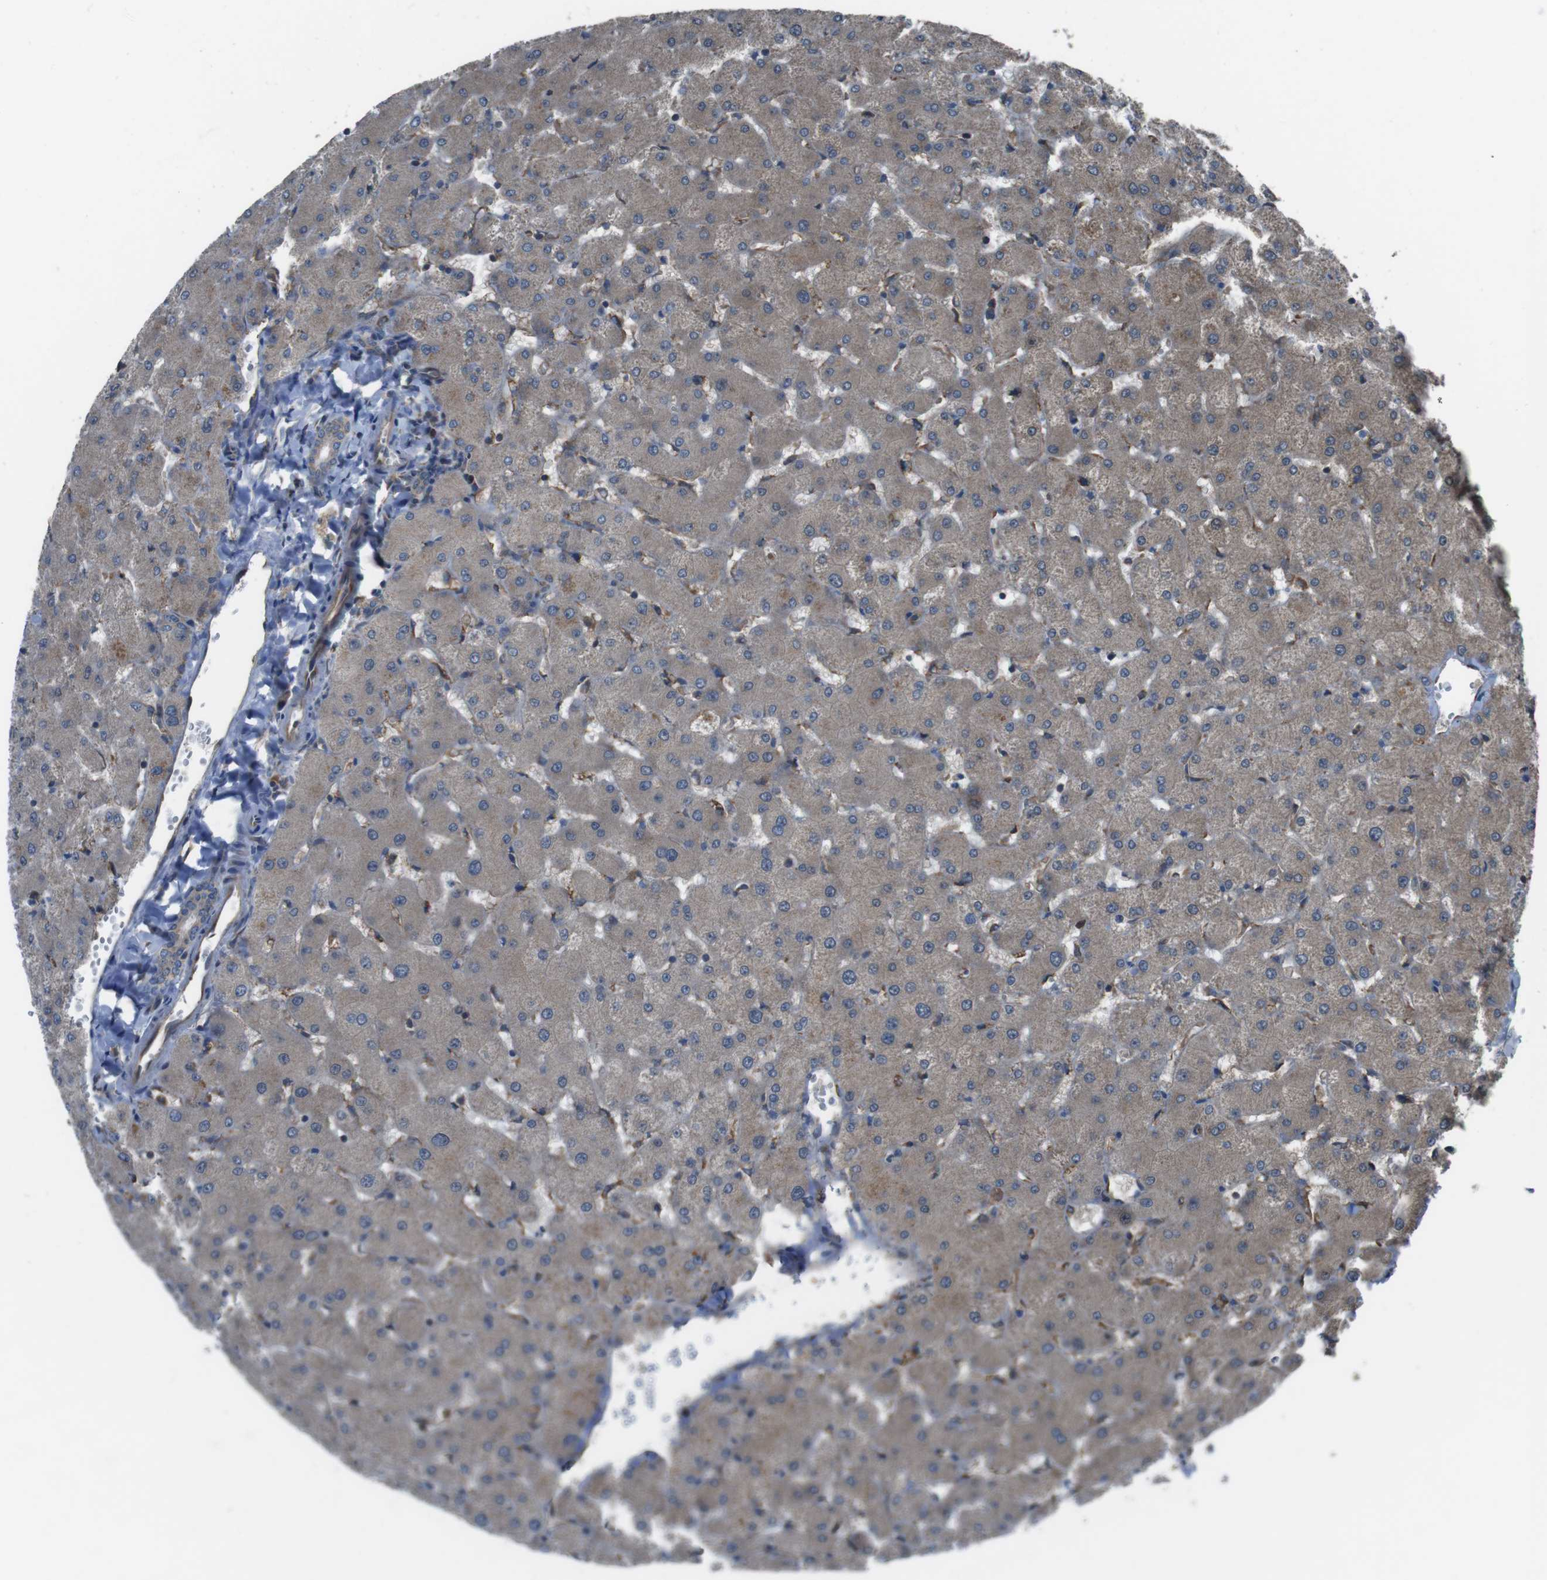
{"staining": {"intensity": "weak", "quantity": "25%-75%", "location": "cytoplasmic/membranous"}, "tissue": "liver", "cell_type": "Cholangiocytes", "image_type": "normal", "snomed": [{"axis": "morphology", "description": "Normal tissue, NOS"}, {"axis": "topography", "description": "Liver"}], "caption": "Weak cytoplasmic/membranous protein expression is identified in about 25%-75% of cholangiocytes in liver.", "gene": "GIMAP8", "patient": {"sex": "female", "age": 63}}